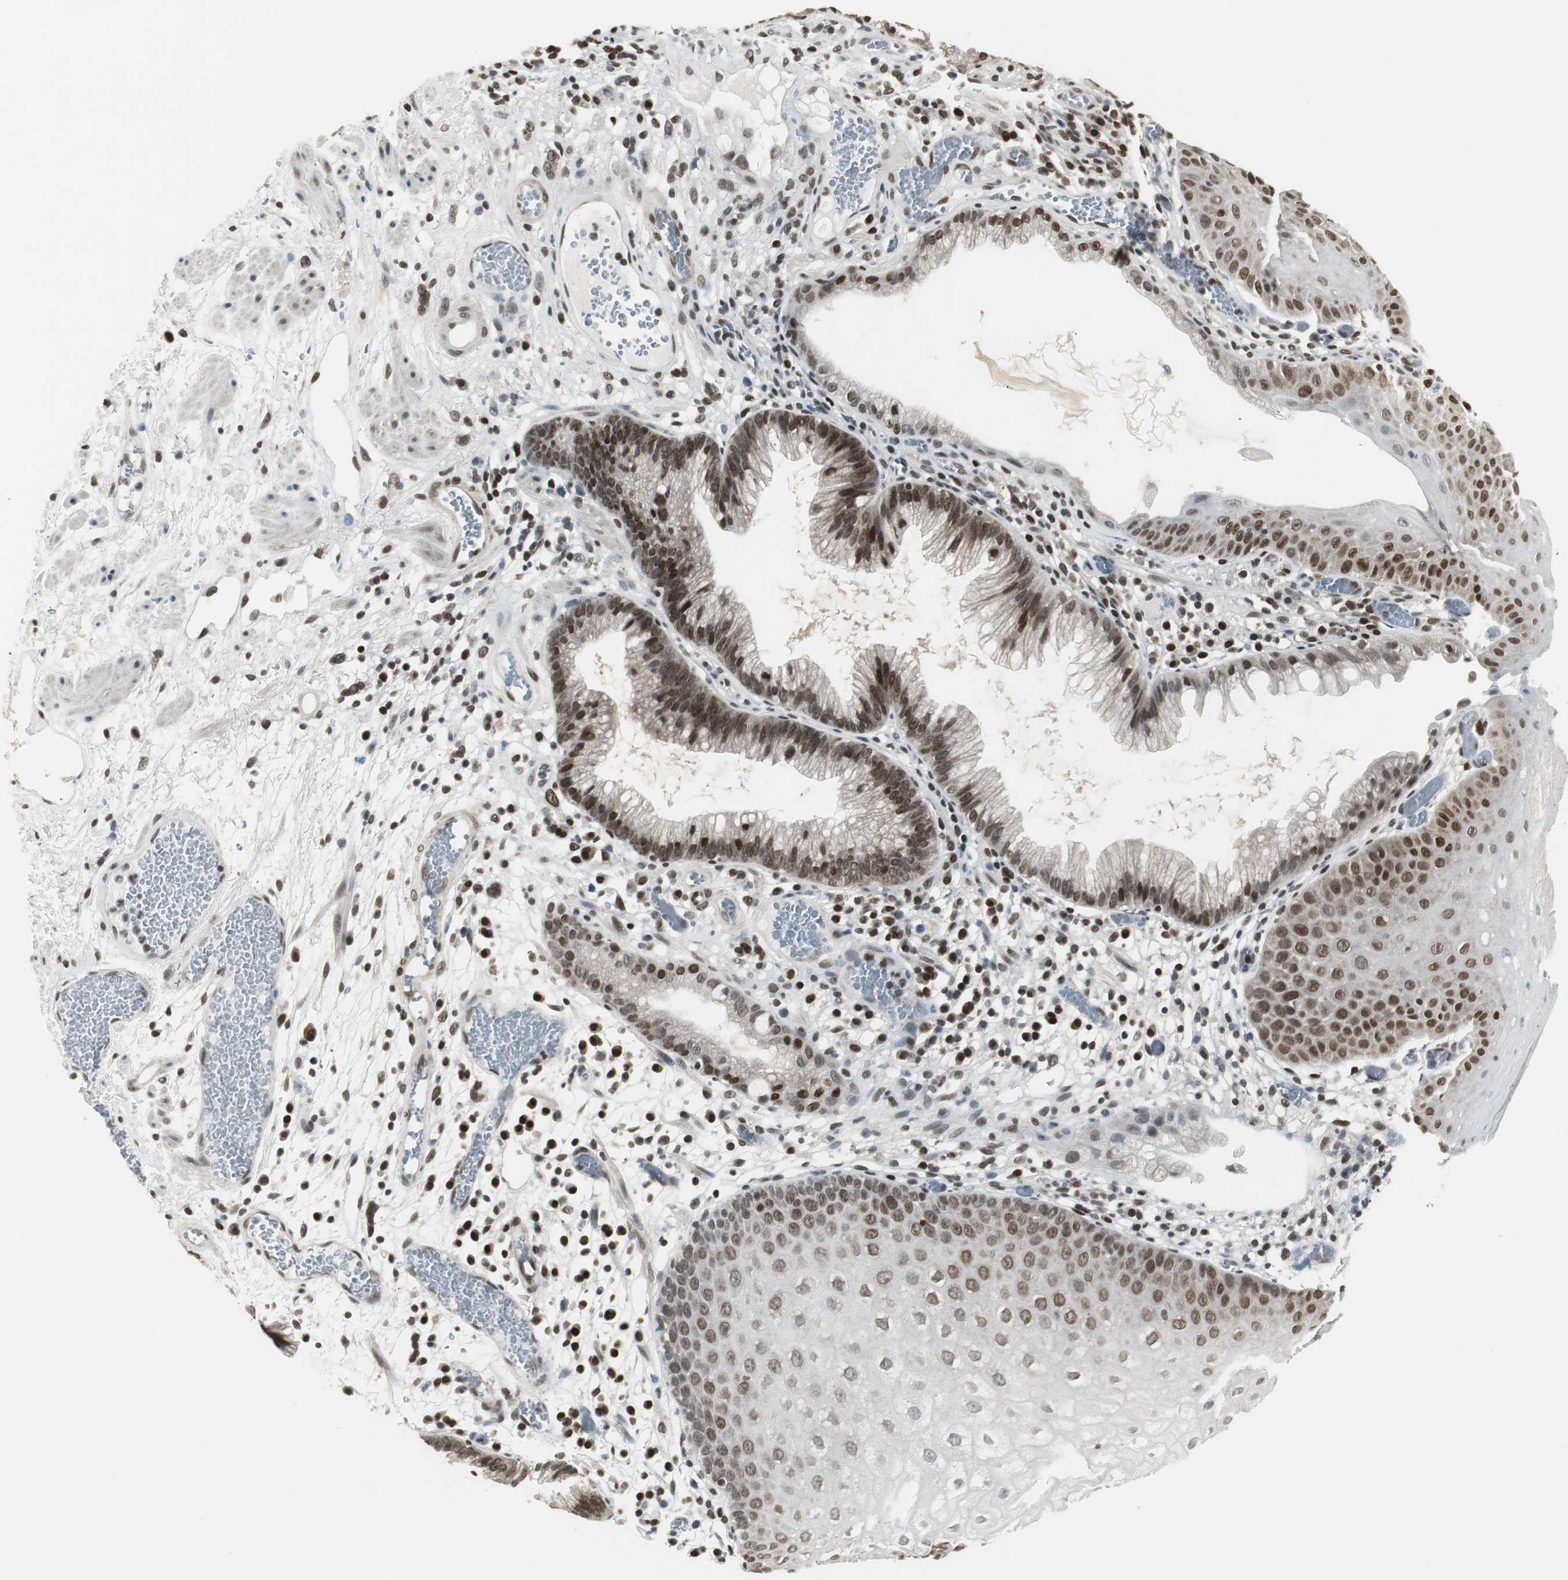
{"staining": {"intensity": "moderate", "quantity": ">75%", "location": "nuclear"}, "tissue": "skin", "cell_type": "Epidermal cells", "image_type": "normal", "snomed": [{"axis": "morphology", "description": "Normal tissue, NOS"}, {"axis": "morphology", "description": "Hemorrhoids"}, {"axis": "morphology", "description": "Inflammation, NOS"}, {"axis": "topography", "description": "Anal"}], "caption": "IHC of unremarkable skin exhibits medium levels of moderate nuclear positivity in approximately >75% of epidermal cells. The staining is performed using DAB (3,3'-diaminobenzidine) brown chromogen to label protein expression. The nuclei are counter-stained blue using hematoxylin.", "gene": "MPG", "patient": {"sex": "male", "age": 60}}